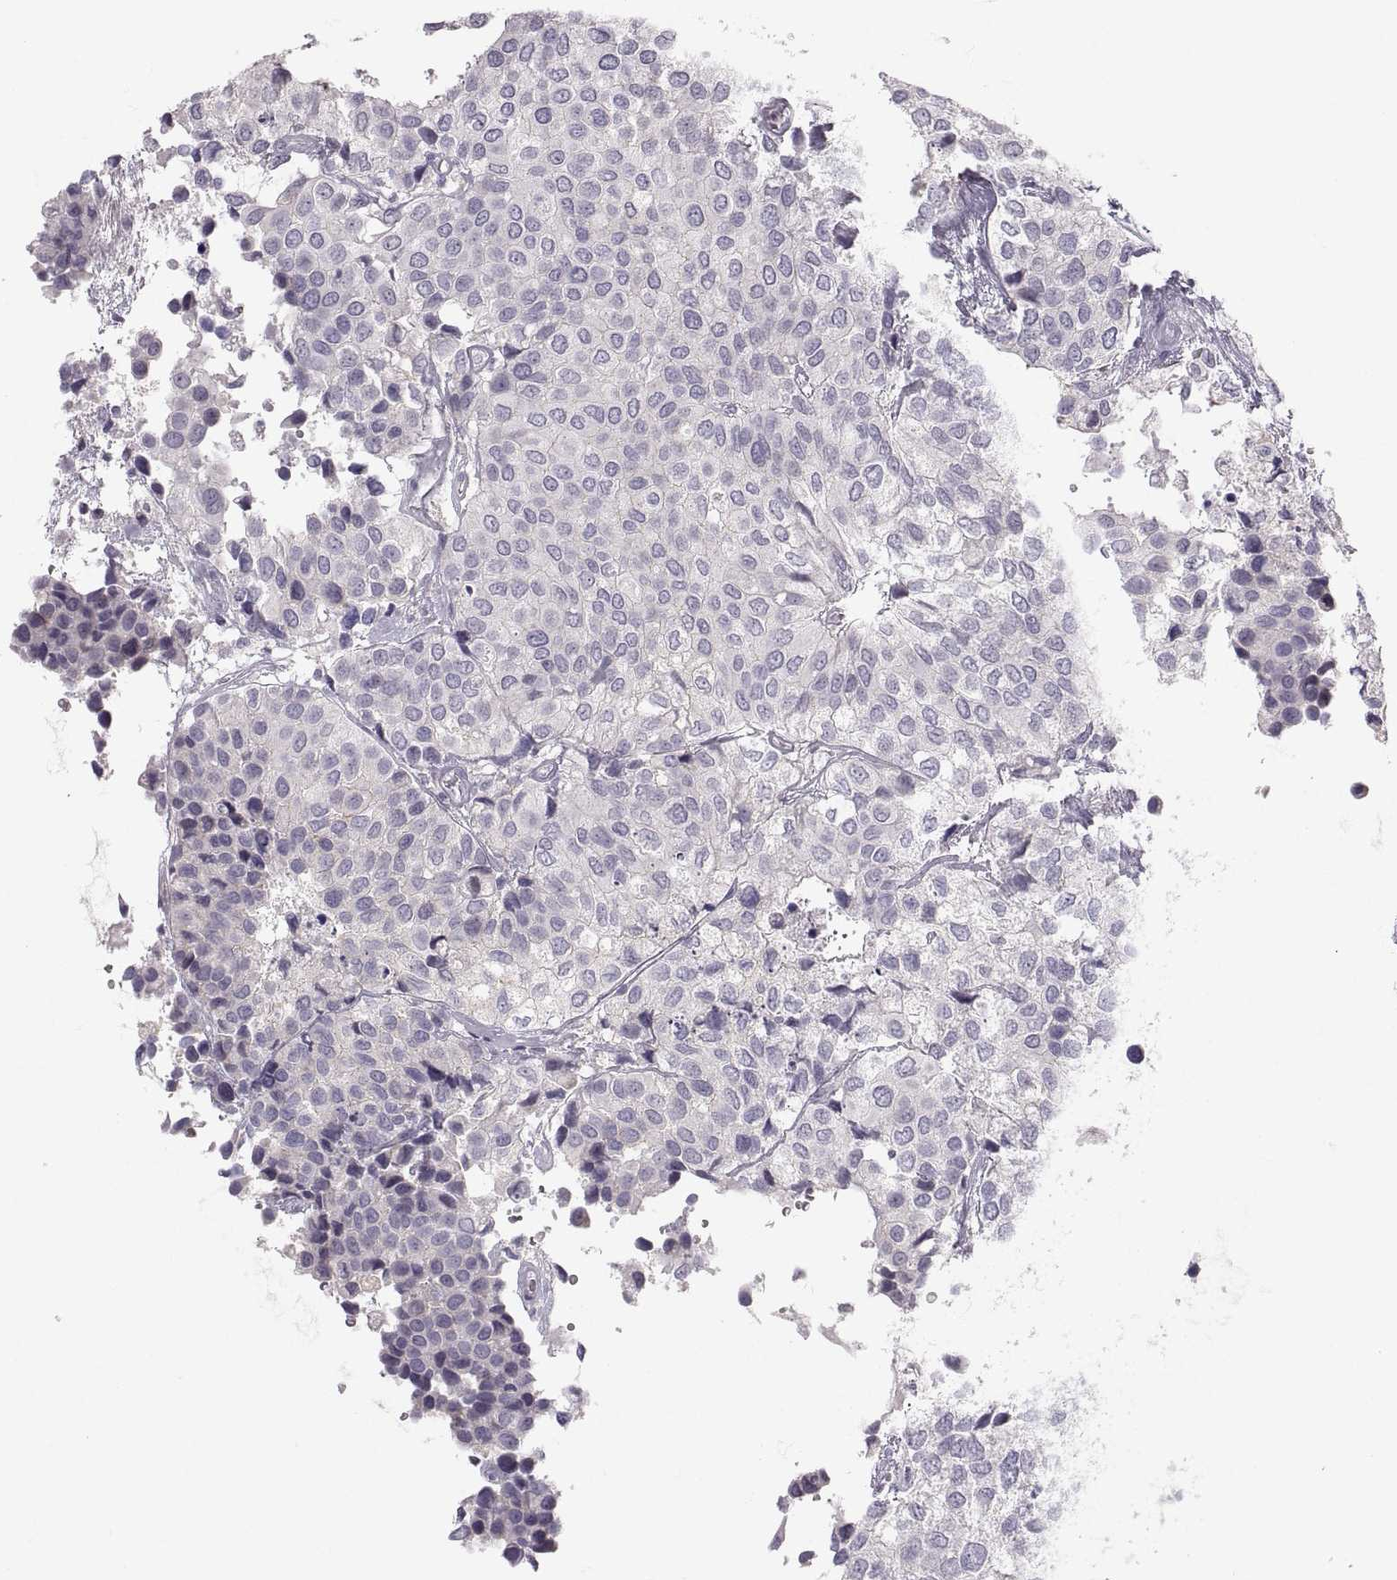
{"staining": {"intensity": "negative", "quantity": "none", "location": "none"}, "tissue": "urothelial cancer", "cell_type": "Tumor cells", "image_type": "cancer", "snomed": [{"axis": "morphology", "description": "Urothelial carcinoma, High grade"}, {"axis": "topography", "description": "Urinary bladder"}], "caption": "An IHC histopathology image of urothelial cancer is shown. There is no staining in tumor cells of urothelial cancer. (DAB (3,3'-diaminobenzidine) immunohistochemistry, high magnification).", "gene": "ZNF185", "patient": {"sex": "male", "age": 73}}